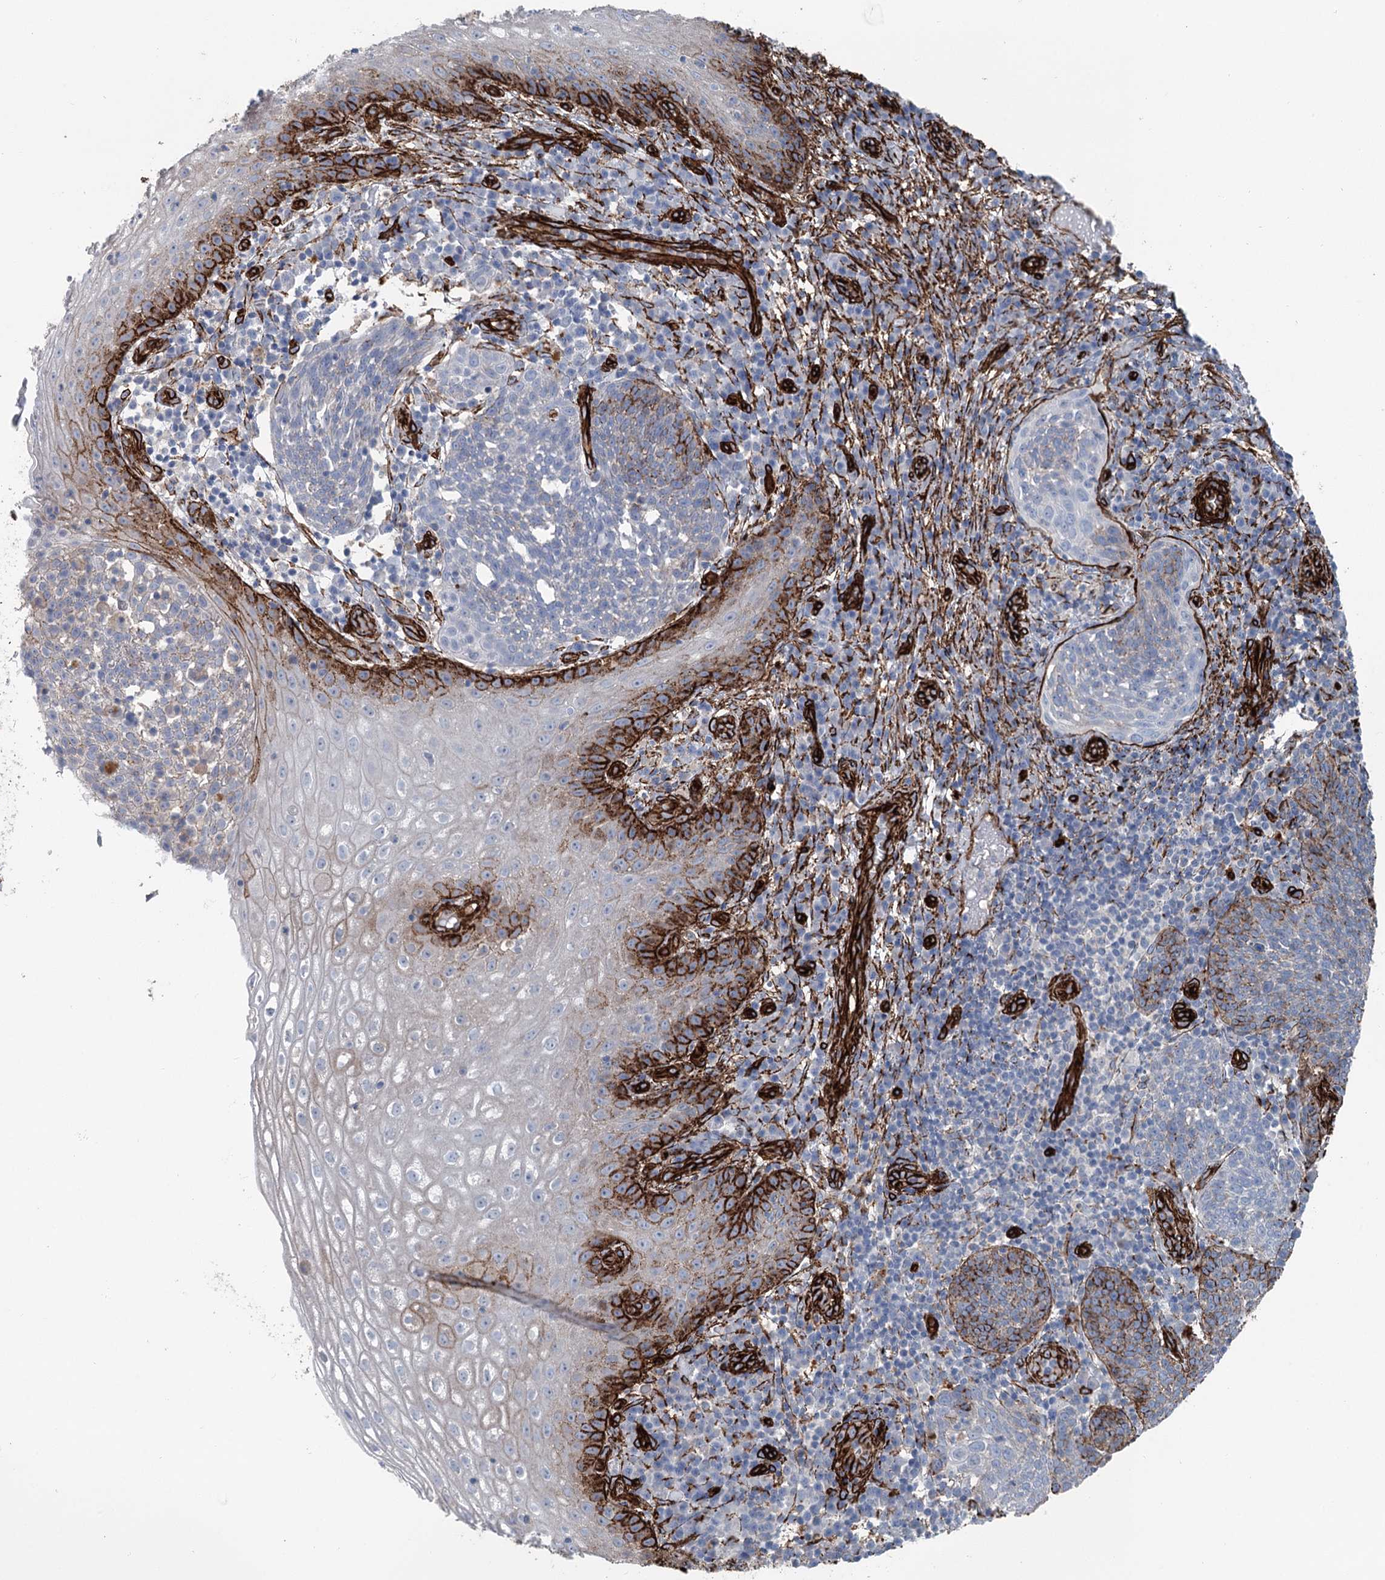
{"staining": {"intensity": "moderate", "quantity": "<25%", "location": "cytoplasmic/membranous"}, "tissue": "cervical cancer", "cell_type": "Tumor cells", "image_type": "cancer", "snomed": [{"axis": "morphology", "description": "Squamous cell carcinoma, NOS"}, {"axis": "topography", "description": "Cervix"}], "caption": "A histopathology image of human cervical squamous cell carcinoma stained for a protein shows moderate cytoplasmic/membranous brown staining in tumor cells. (Stains: DAB in brown, nuclei in blue, Microscopy: brightfield microscopy at high magnification).", "gene": "IQSEC1", "patient": {"sex": "female", "age": 34}}